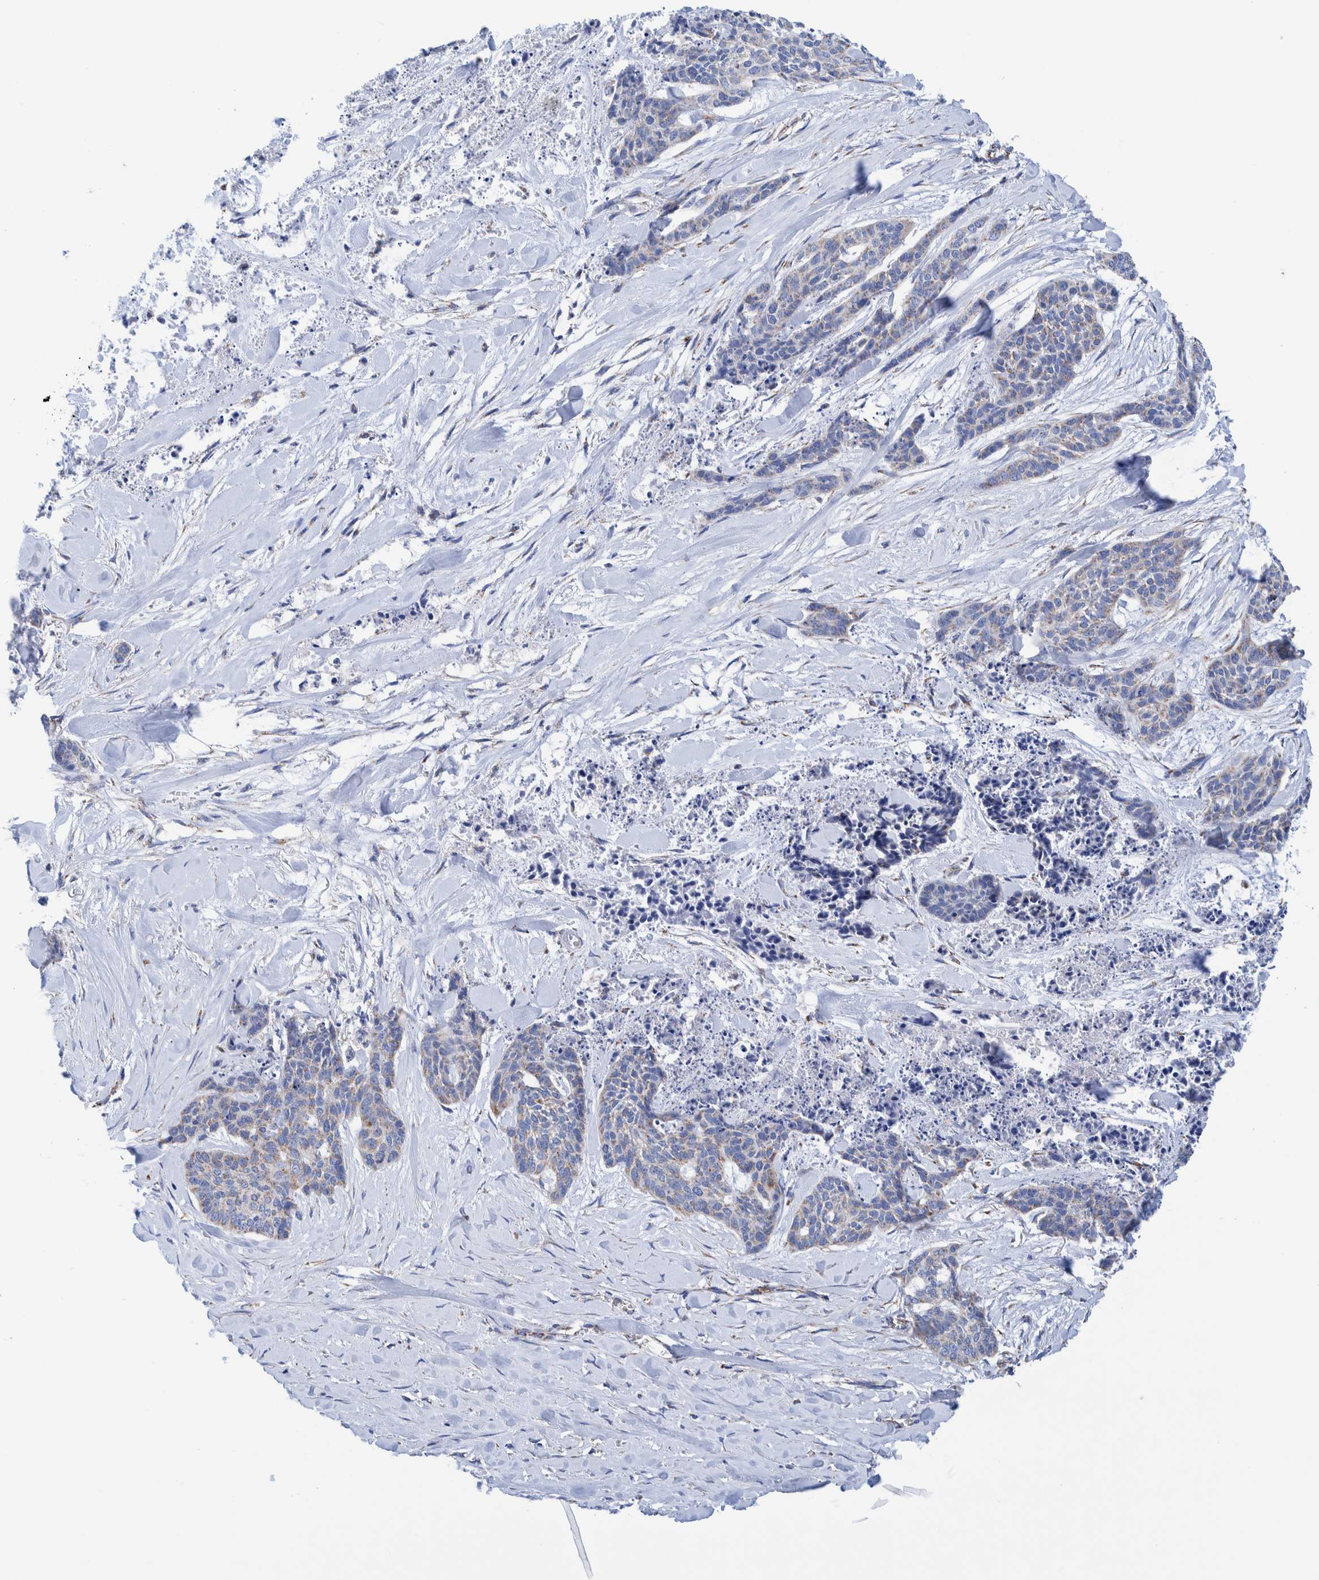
{"staining": {"intensity": "weak", "quantity": "<25%", "location": "cytoplasmic/membranous"}, "tissue": "skin cancer", "cell_type": "Tumor cells", "image_type": "cancer", "snomed": [{"axis": "morphology", "description": "Basal cell carcinoma"}, {"axis": "topography", "description": "Skin"}], "caption": "This is an IHC histopathology image of skin cancer. There is no expression in tumor cells.", "gene": "DECR1", "patient": {"sex": "female", "age": 64}}